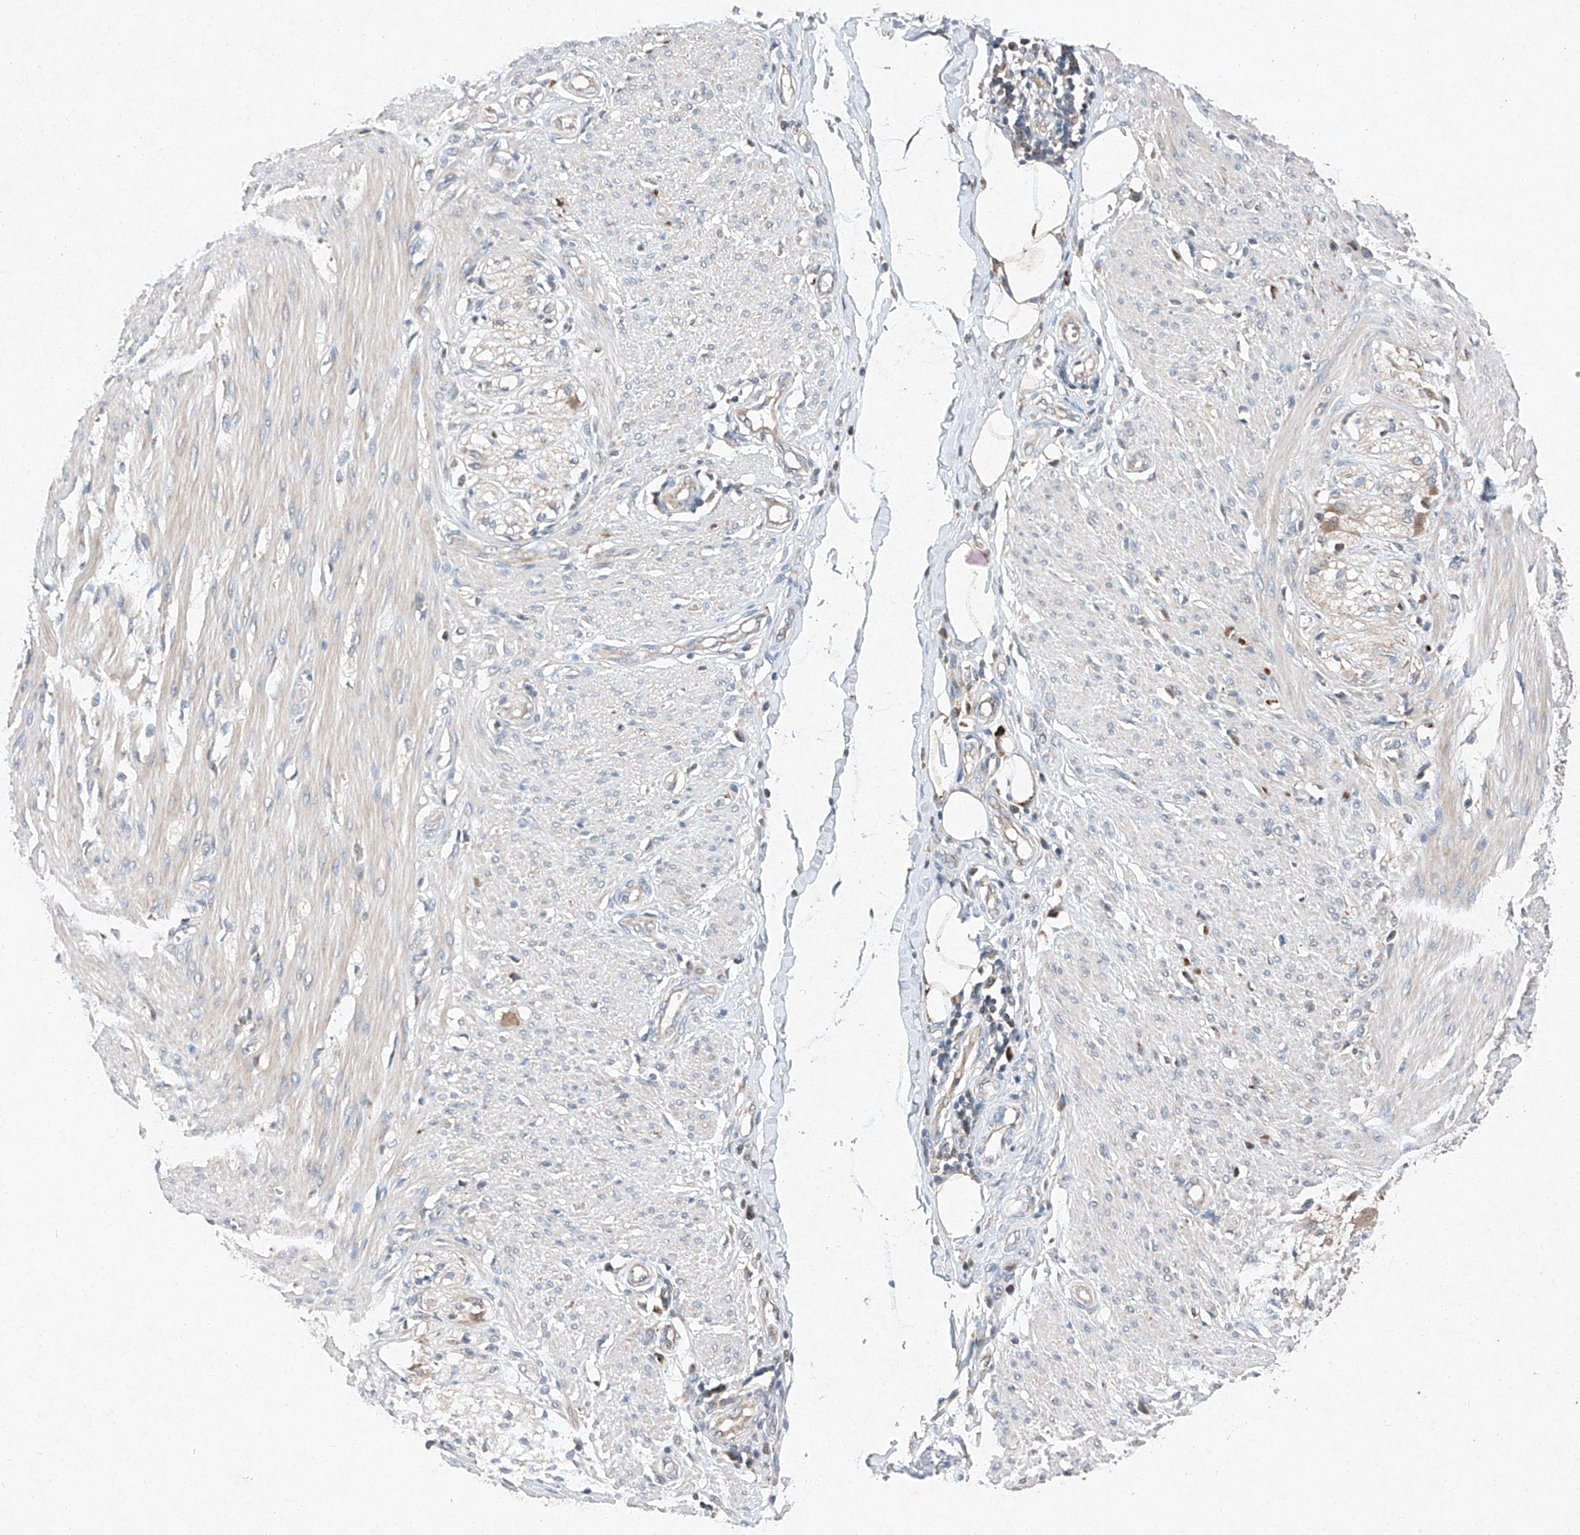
{"staining": {"intensity": "weak", "quantity": "25%-75%", "location": "cytoplasmic/membranous"}, "tissue": "smooth muscle", "cell_type": "Smooth muscle cells", "image_type": "normal", "snomed": [{"axis": "morphology", "description": "Normal tissue, NOS"}, {"axis": "morphology", "description": "Adenocarcinoma, NOS"}, {"axis": "topography", "description": "Colon"}, {"axis": "topography", "description": "Peripheral nerve tissue"}], "caption": "IHC of benign human smooth muscle demonstrates low levels of weak cytoplasmic/membranous expression in approximately 25%-75% of smooth muscle cells.", "gene": "RUSC1", "patient": {"sex": "male", "age": 14}}